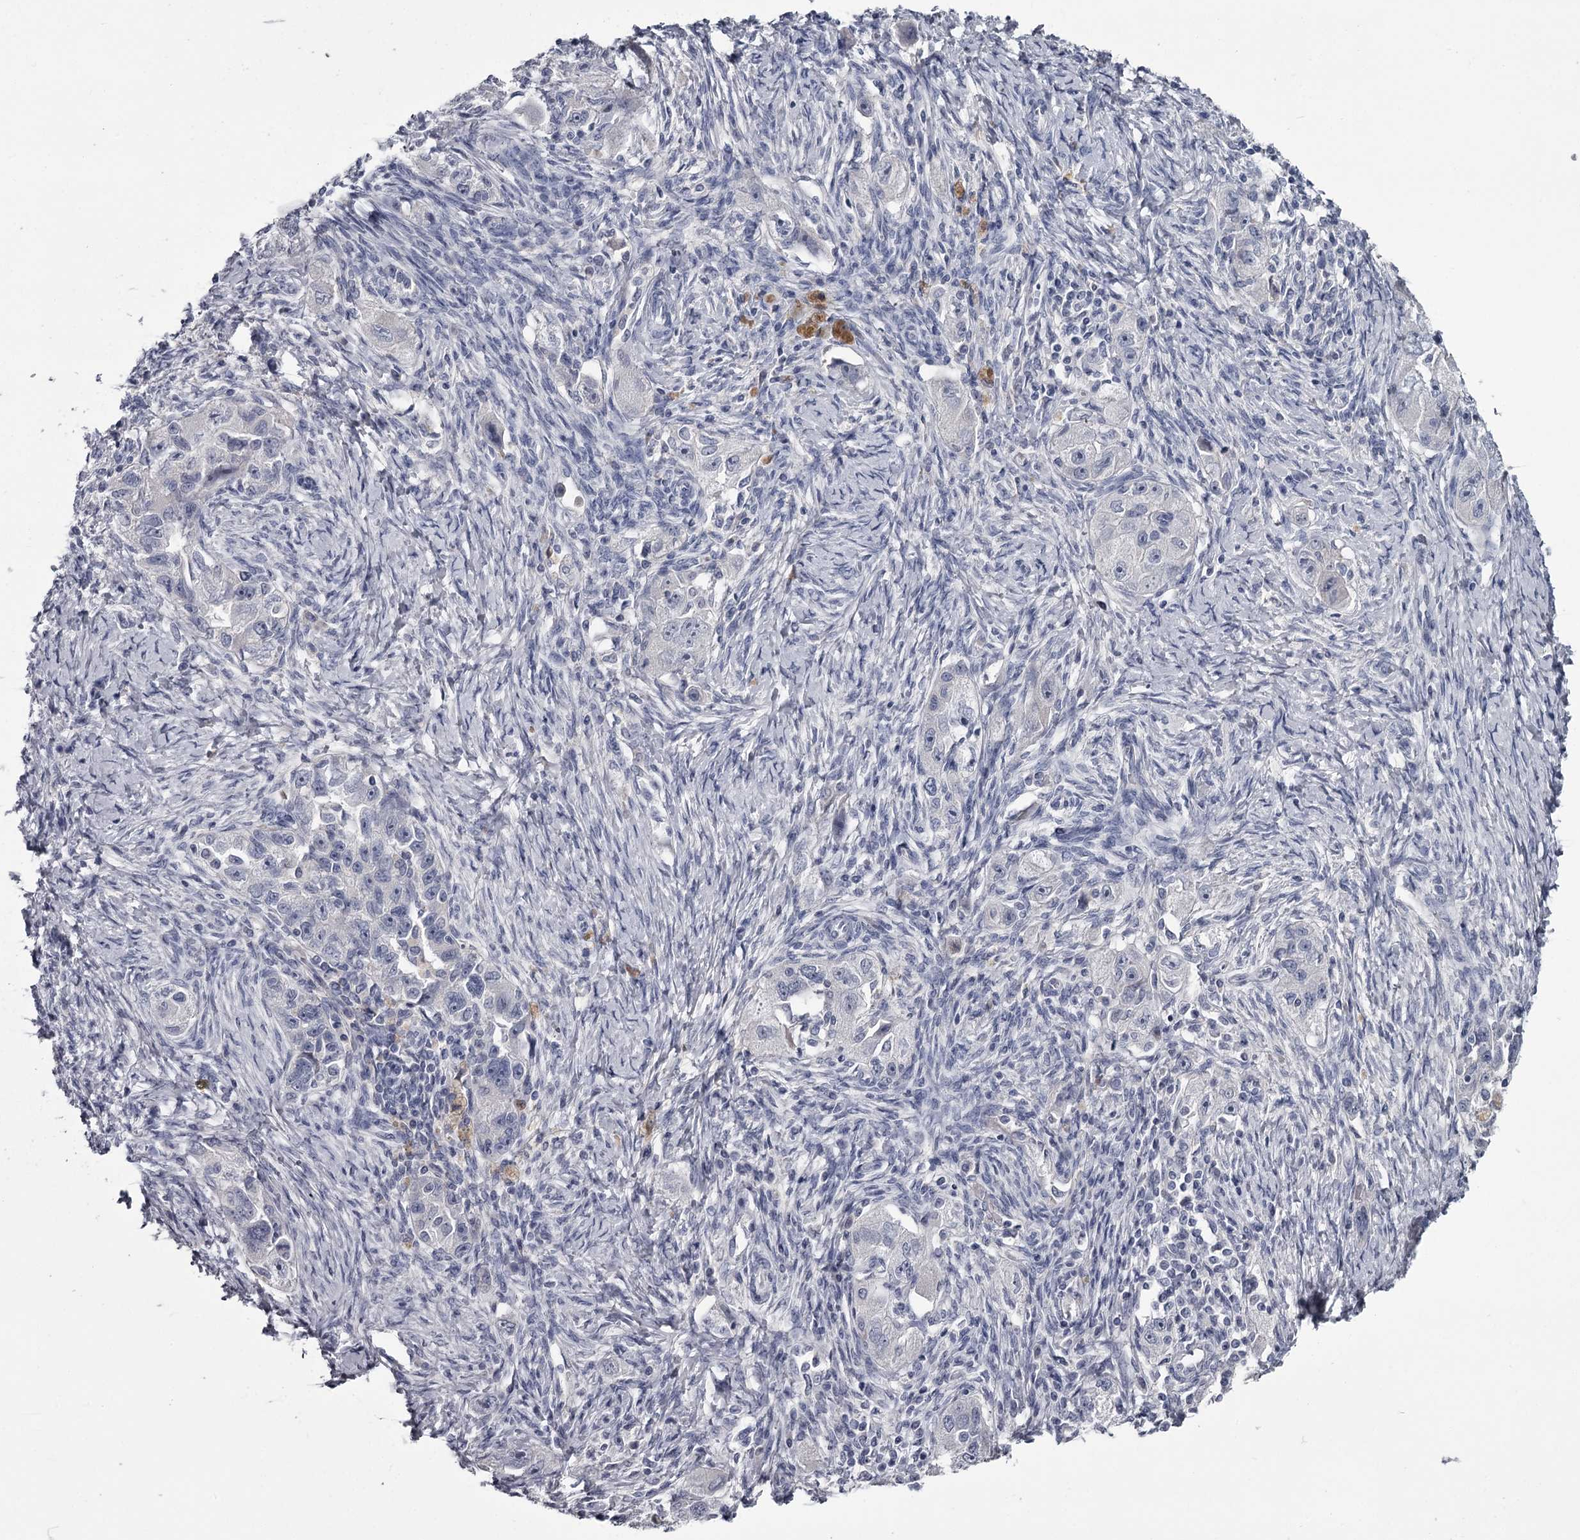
{"staining": {"intensity": "negative", "quantity": "none", "location": "none"}, "tissue": "ovarian cancer", "cell_type": "Tumor cells", "image_type": "cancer", "snomed": [{"axis": "morphology", "description": "Carcinoma, NOS"}, {"axis": "morphology", "description": "Cystadenocarcinoma, serous, NOS"}, {"axis": "topography", "description": "Ovary"}], "caption": "Immunohistochemical staining of human ovarian serous cystadenocarcinoma demonstrates no significant expression in tumor cells.", "gene": "DAO", "patient": {"sex": "female", "age": 69}}